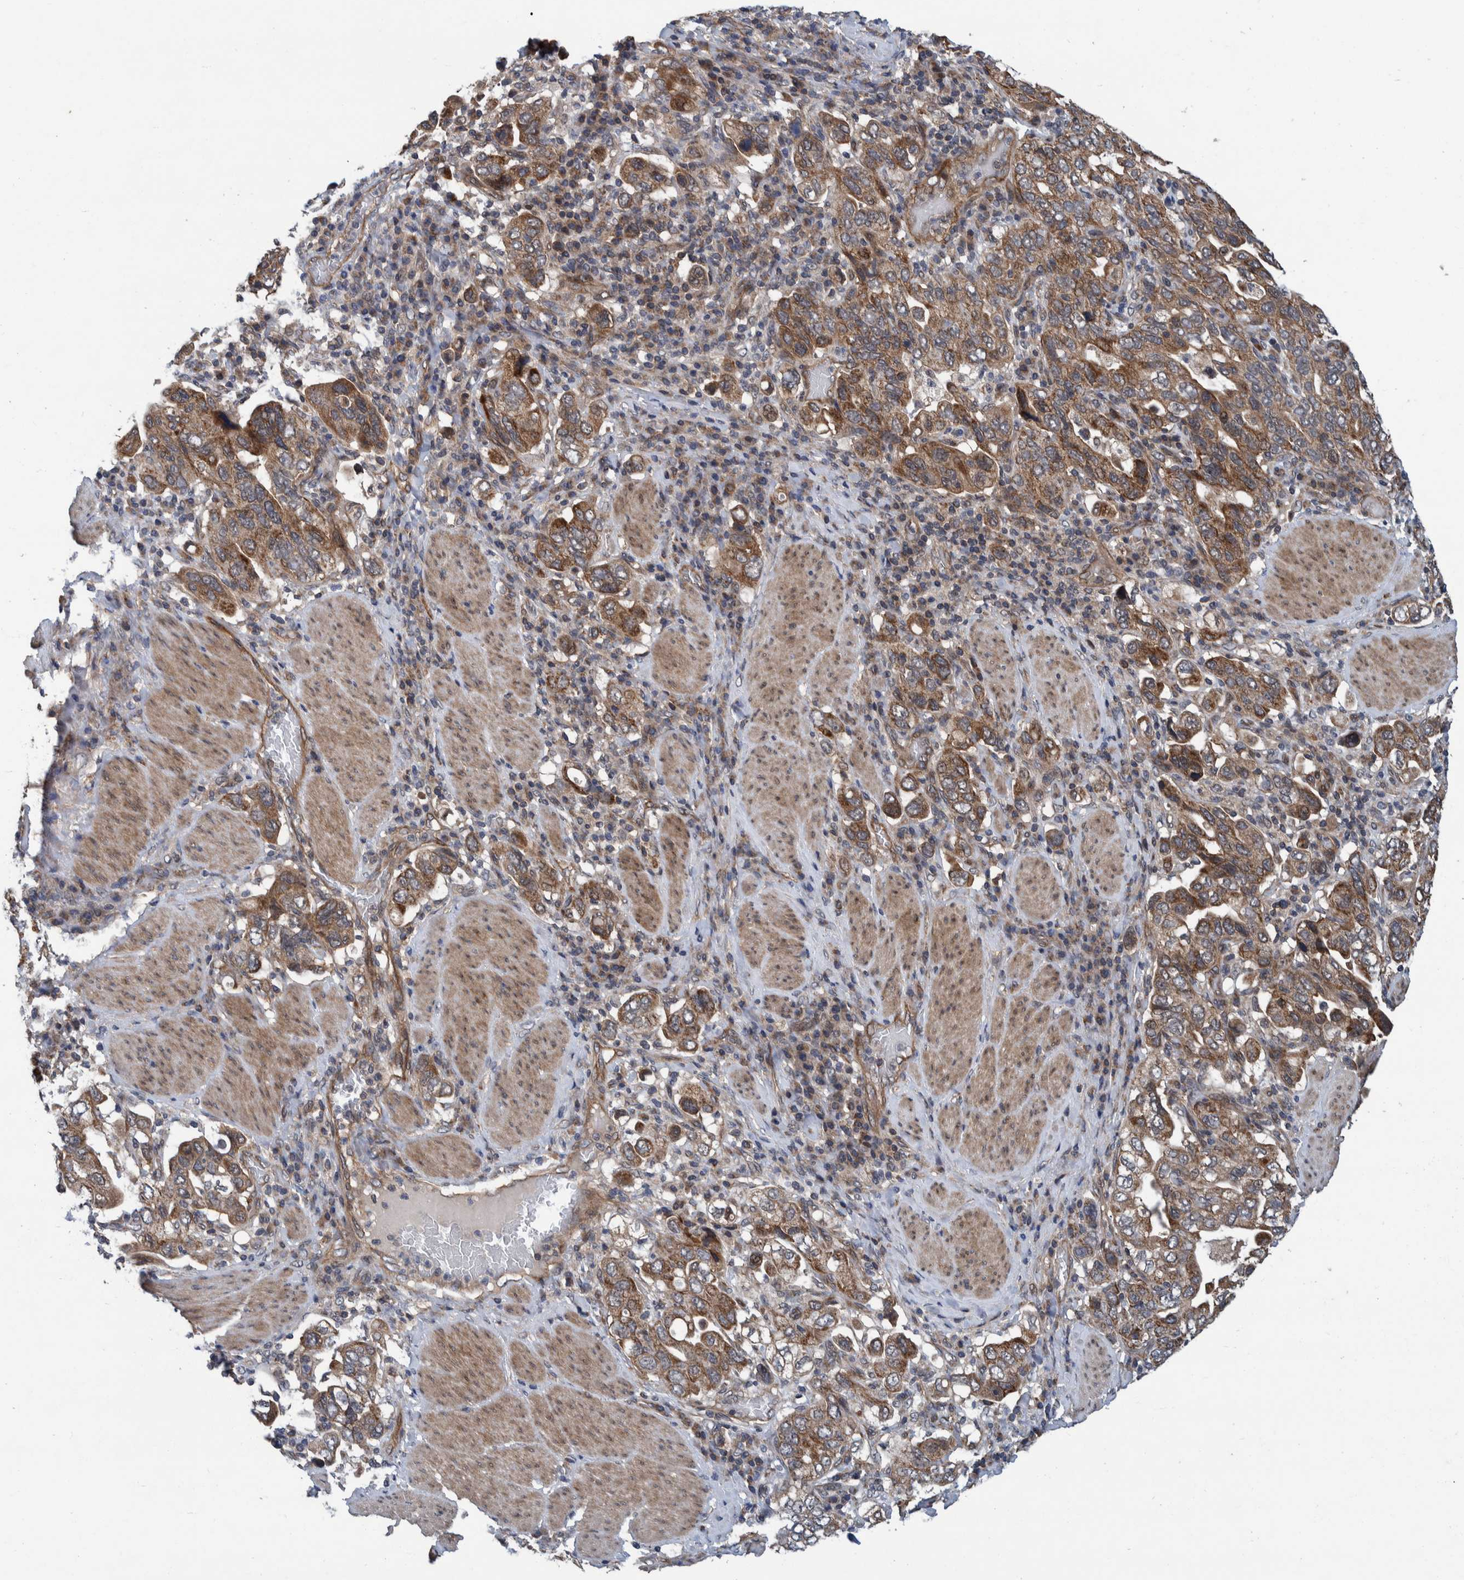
{"staining": {"intensity": "moderate", "quantity": ">75%", "location": "cytoplasmic/membranous"}, "tissue": "stomach cancer", "cell_type": "Tumor cells", "image_type": "cancer", "snomed": [{"axis": "morphology", "description": "Adenocarcinoma, NOS"}, {"axis": "topography", "description": "Stomach, upper"}], "caption": "Stomach cancer (adenocarcinoma) was stained to show a protein in brown. There is medium levels of moderate cytoplasmic/membranous positivity in about >75% of tumor cells.", "gene": "MRPS7", "patient": {"sex": "male", "age": 62}}